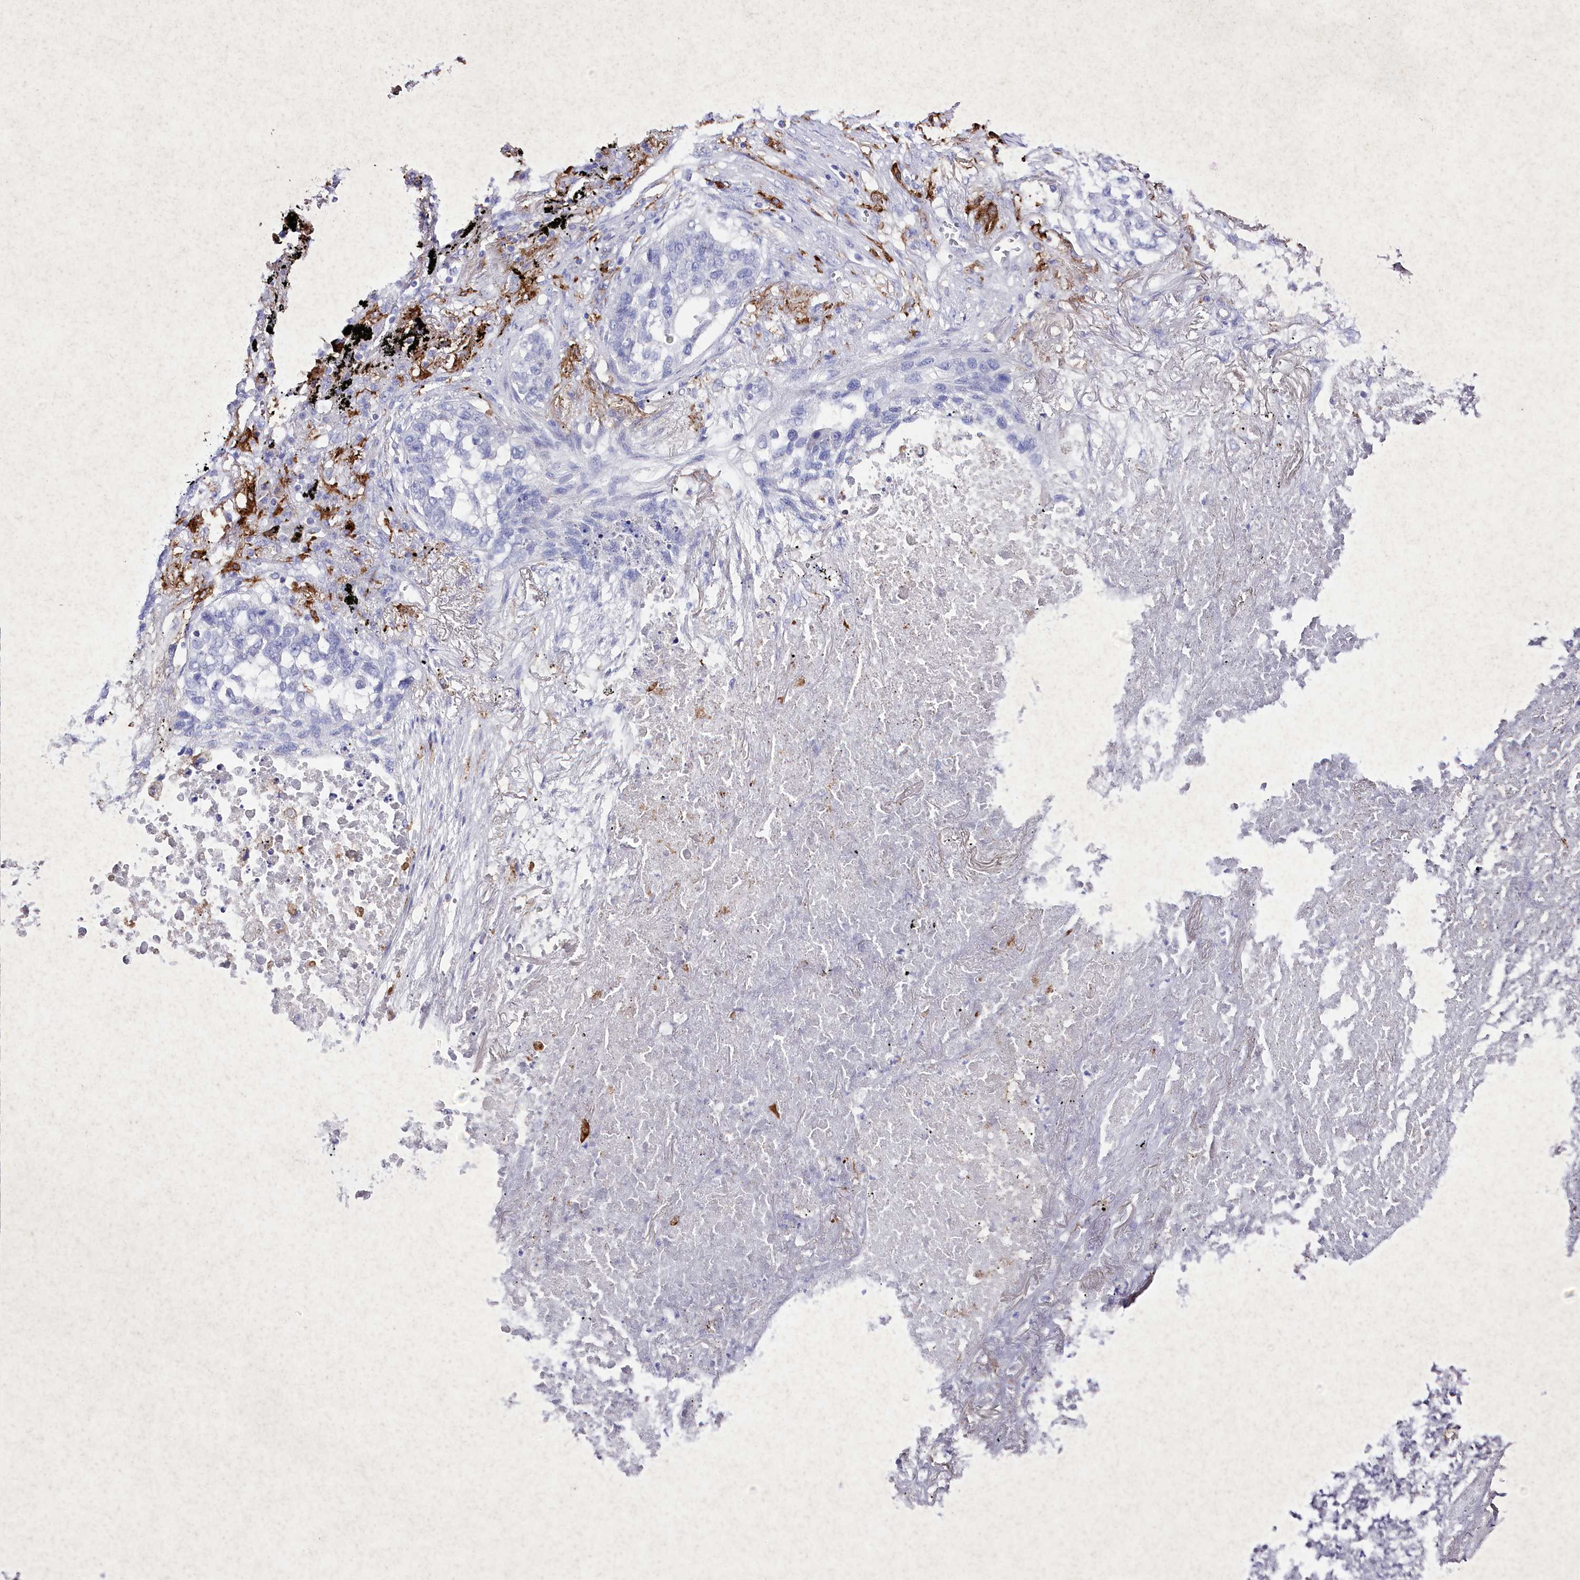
{"staining": {"intensity": "negative", "quantity": "none", "location": "none"}, "tissue": "lung cancer", "cell_type": "Tumor cells", "image_type": "cancer", "snomed": [{"axis": "morphology", "description": "Squamous cell carcinoma, NOS"}, {"axis": "topography", "description": "Lung"}], "caption": "DAB (3,3'-diaminobenzidine) immunohistochemical staining of lung cancer (squamous cell carcinoma) shows no significant positivity in tumor cells.", "gene": "CLEC4M", "patient": {"sex": "female", "age": 63}}